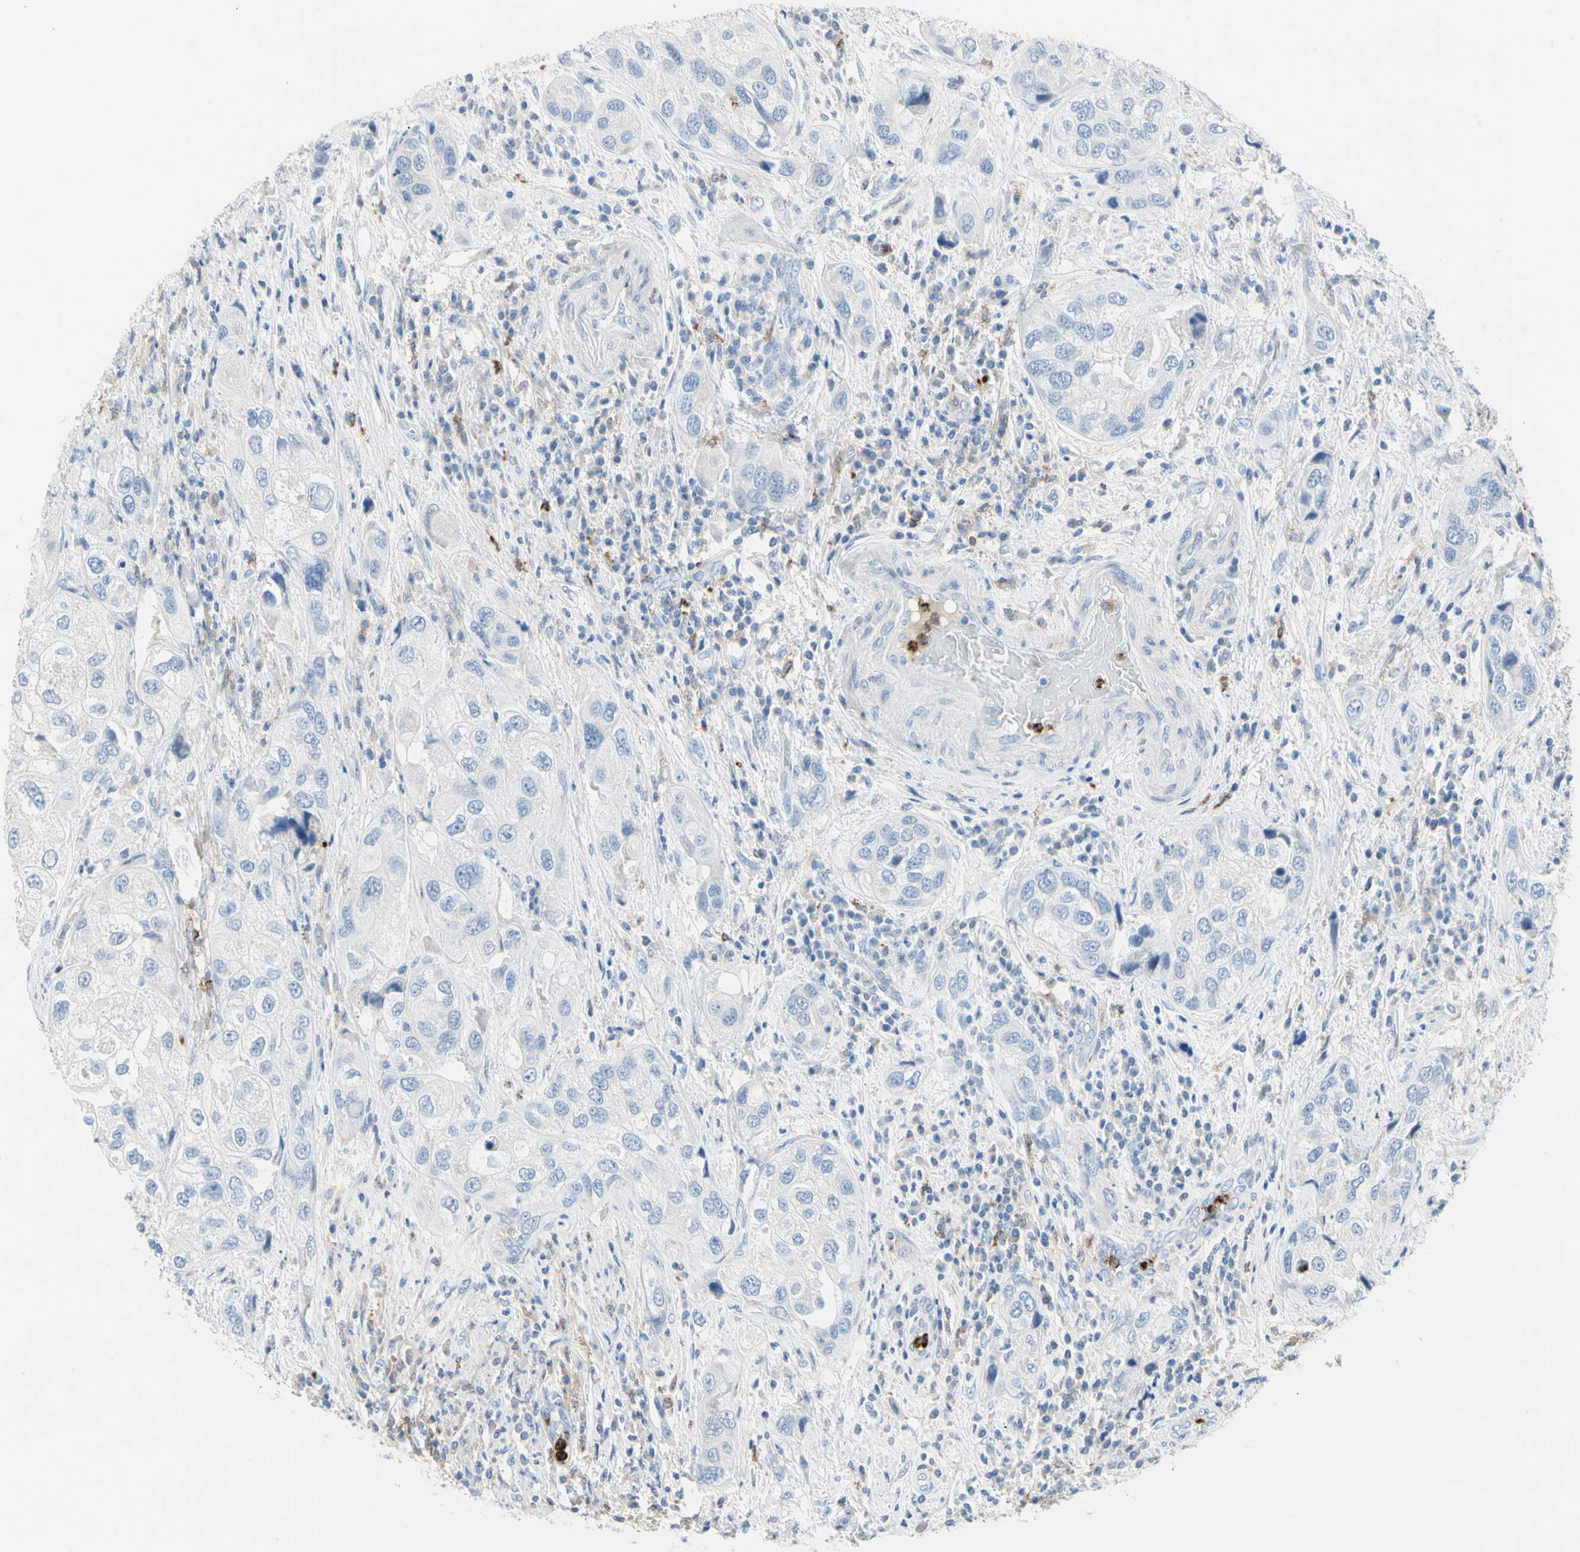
{"staining": {"intensity": "negative", "quantity": "none", "location": "none"}, "tissue": "urothelial cancer", "cell_type": "Tumor cells", "image_type": "cancer", "snomed": [{"axis": "morphology", "description": "Urothelial carcinoma, High grade"}, {"axis": "topography", "description": "Urinary bladder"}], "caption": "Tumor cells are negative for brown protein staining in high-grade urothelial carcinoma.", "gene": "CLEC4A", "patient": {"sex": "female", "age": 64}}